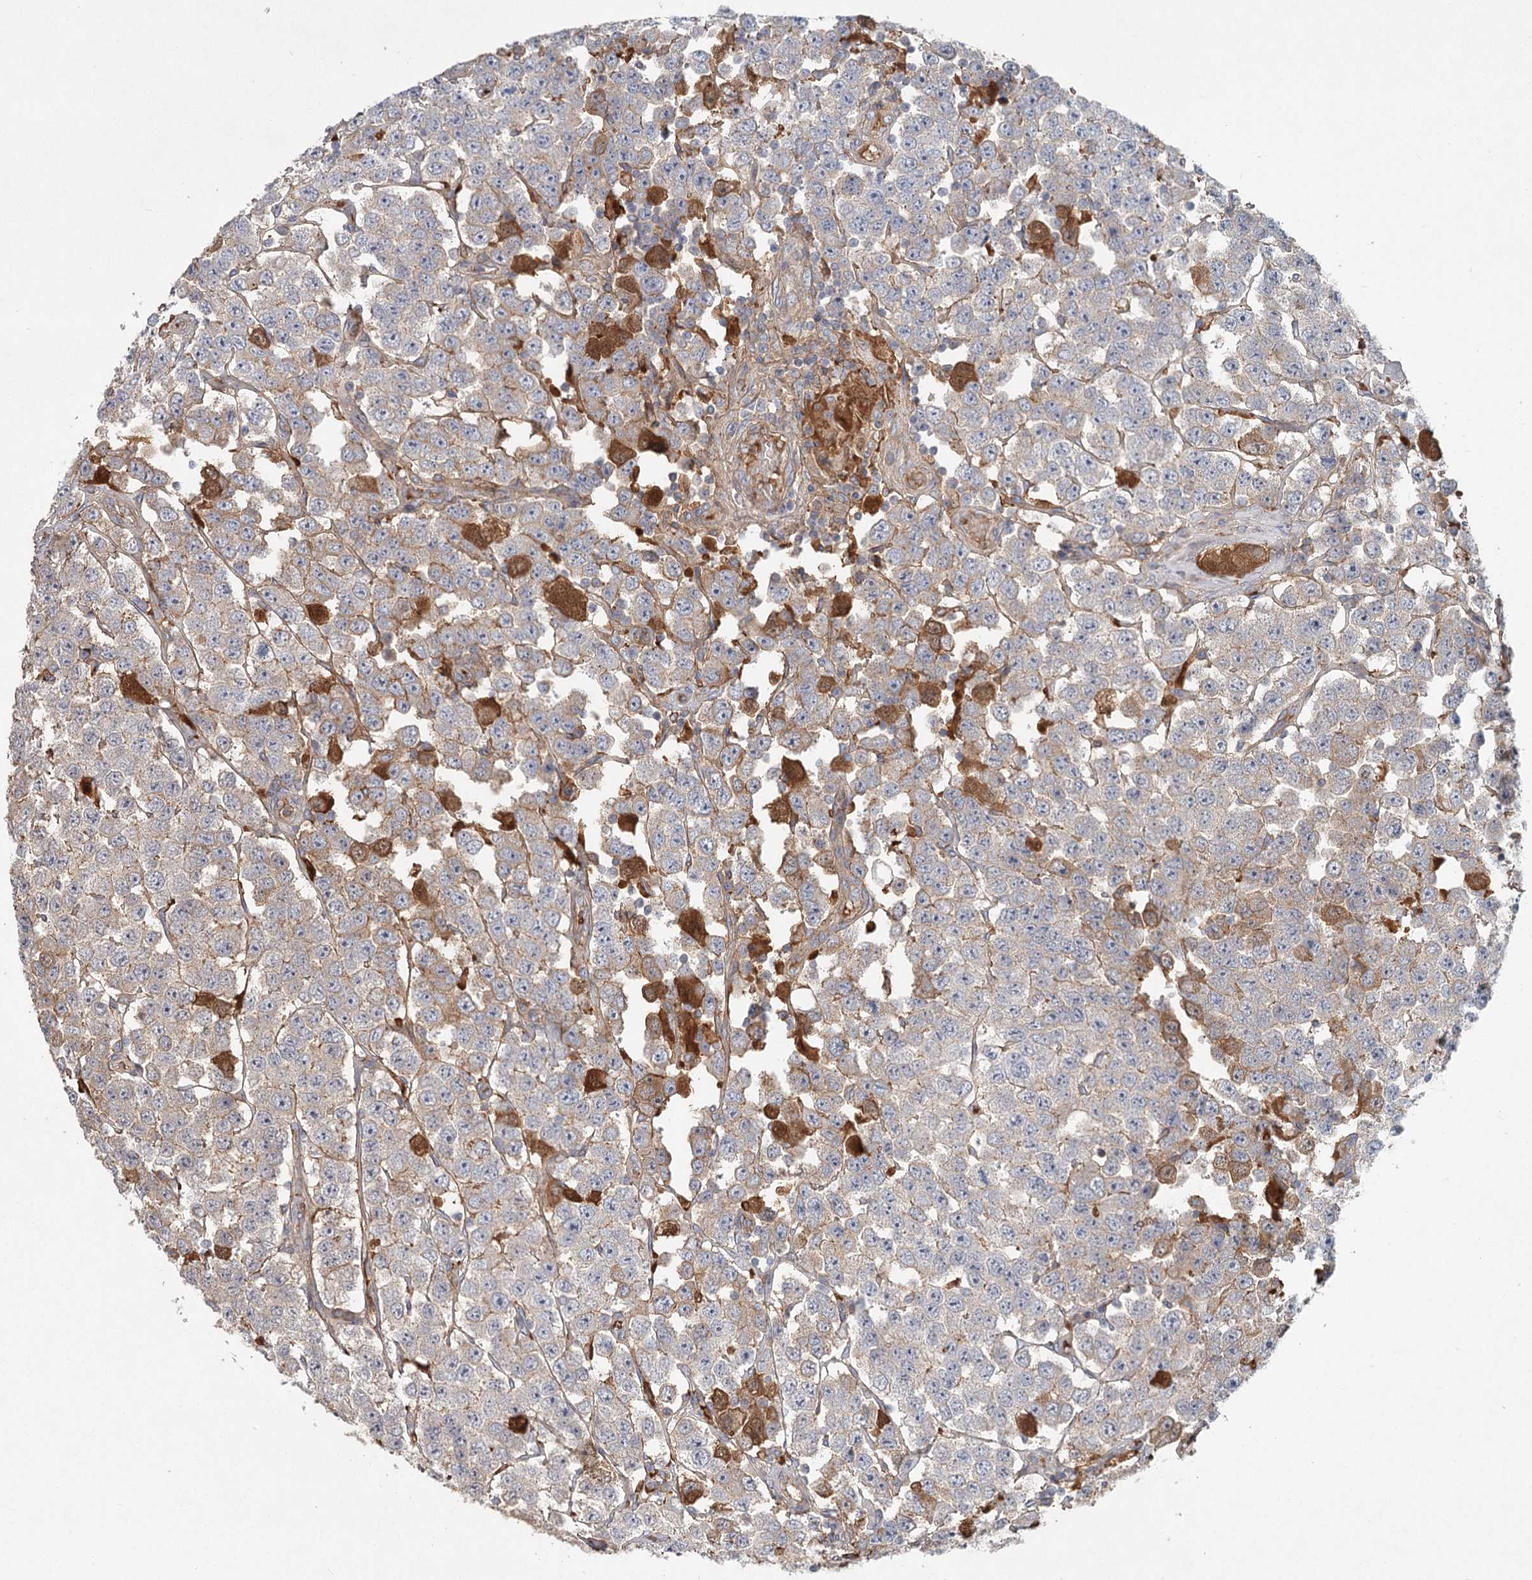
{"staining": {"intensity": "moderate", "quantity": "<25%", "location": "cytoplasmic/membranous"}, "tissue": "testis cancer", "cell_type": "Tumor cells", "image_type": "cancer", "snomed": [{"axis": "morphology", "description": "Seminoma, NOS"}, {"axis": "topography", "description": "Testis"}], "caption": "Human testis cancer (seminoma) stained with a protein marker shows moderate staining in tumor cells.", "gene": "DHRS9", "patient": {"sex": "male", "age": 28}}